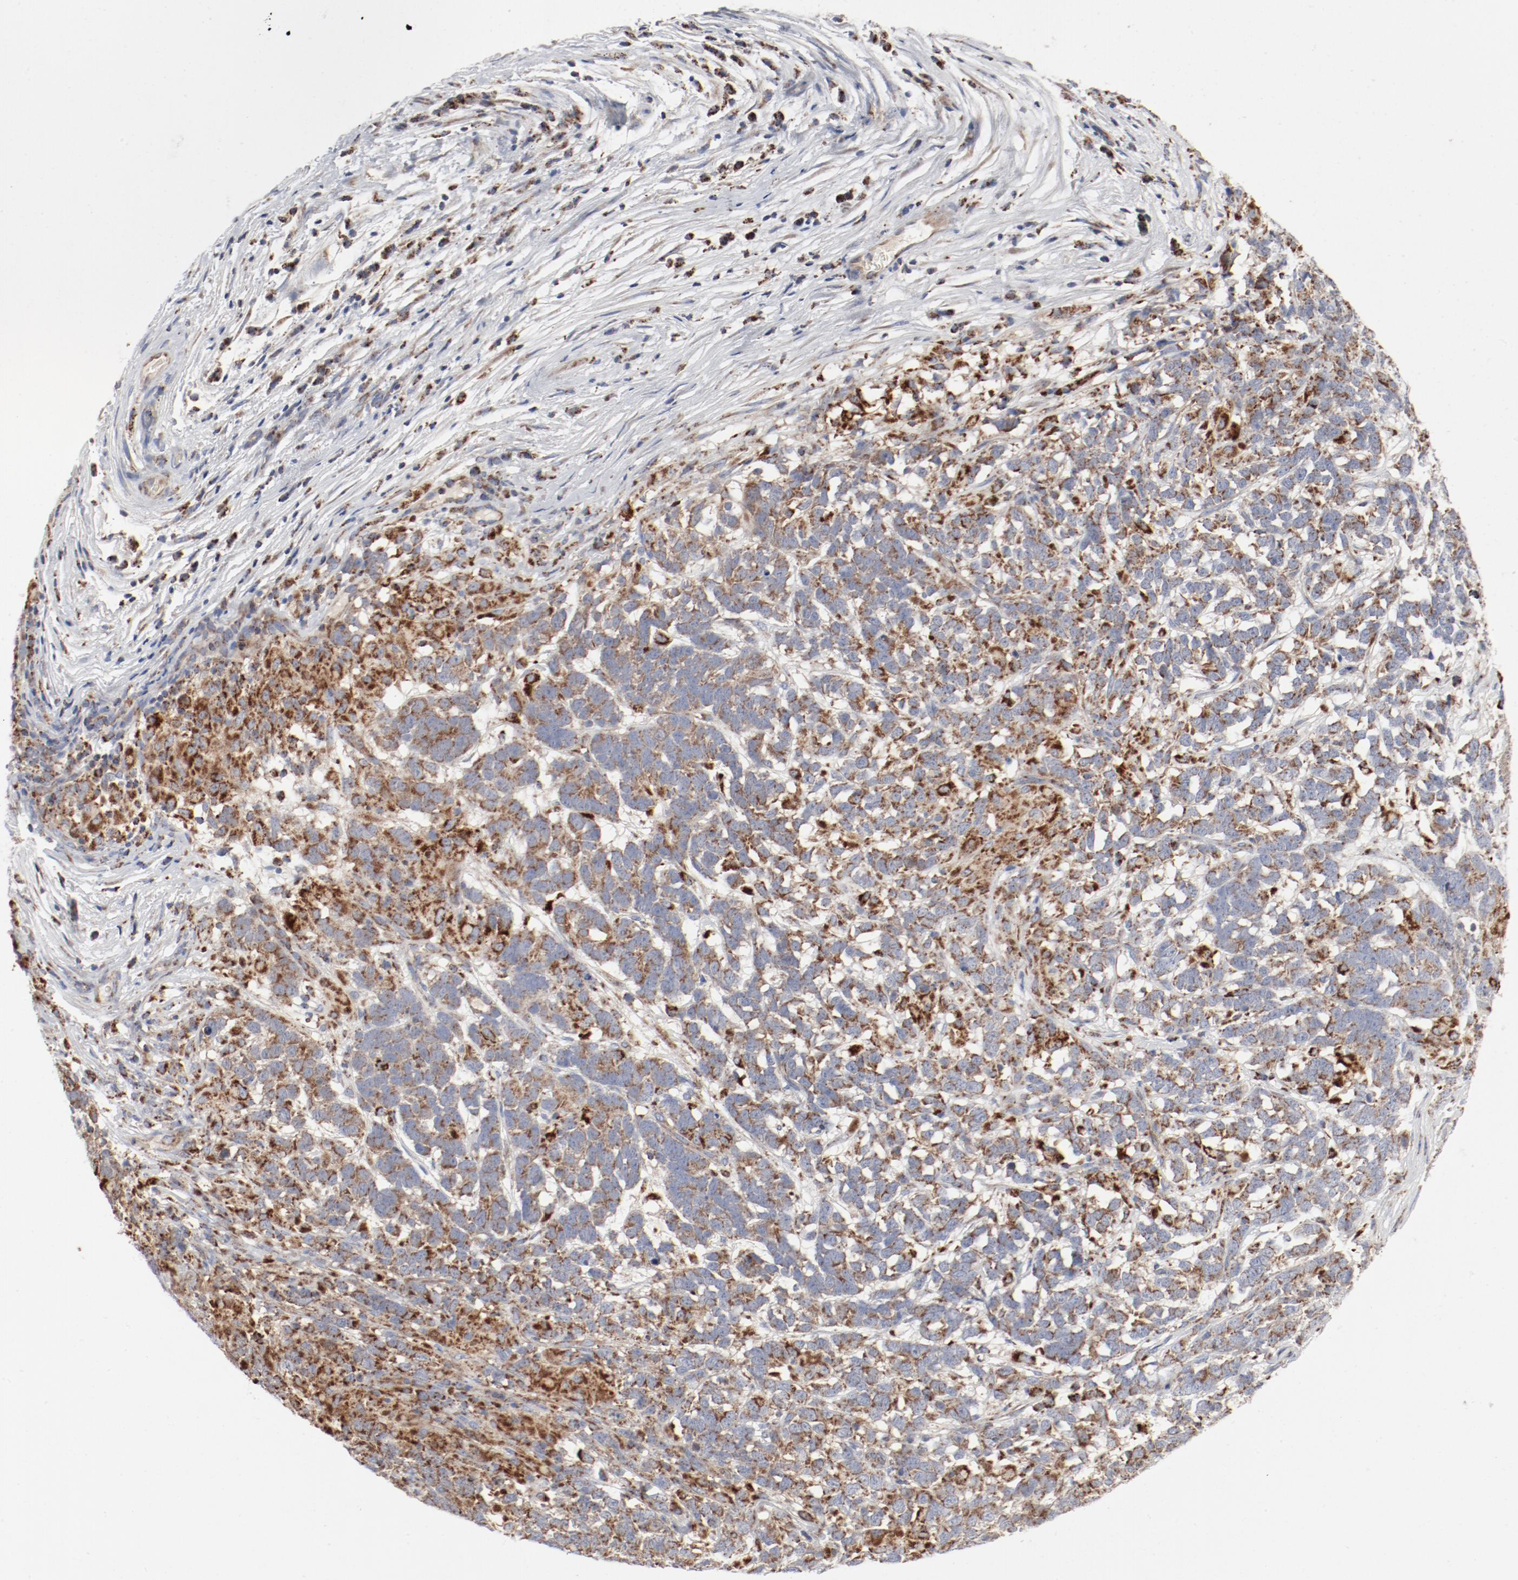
{"staining": {"intensity": "moderate", "quantity": "25%-75%", "location": "cytoplasmic/membranous"}, "tissue": "testis cancer", "cell_type": "Tumor cells", "image_type": "cancer", "snomed": [{"axis": "morphology", "description": "Carcinoma, Embryonal, NOS"}, {"axis": "topography", "description": "Testis"}], "caption": "Tumor cells reveal medium levels of moderate cytoplasmic/membranous positivity in approximately 25%-75% of cells in human embryonal carcinoma (testis). (DAB IHC, brown staining for protein, blue staining for nuclei).", "gene": "SETD3", "patient": {"sex": "male", "age": 26}}